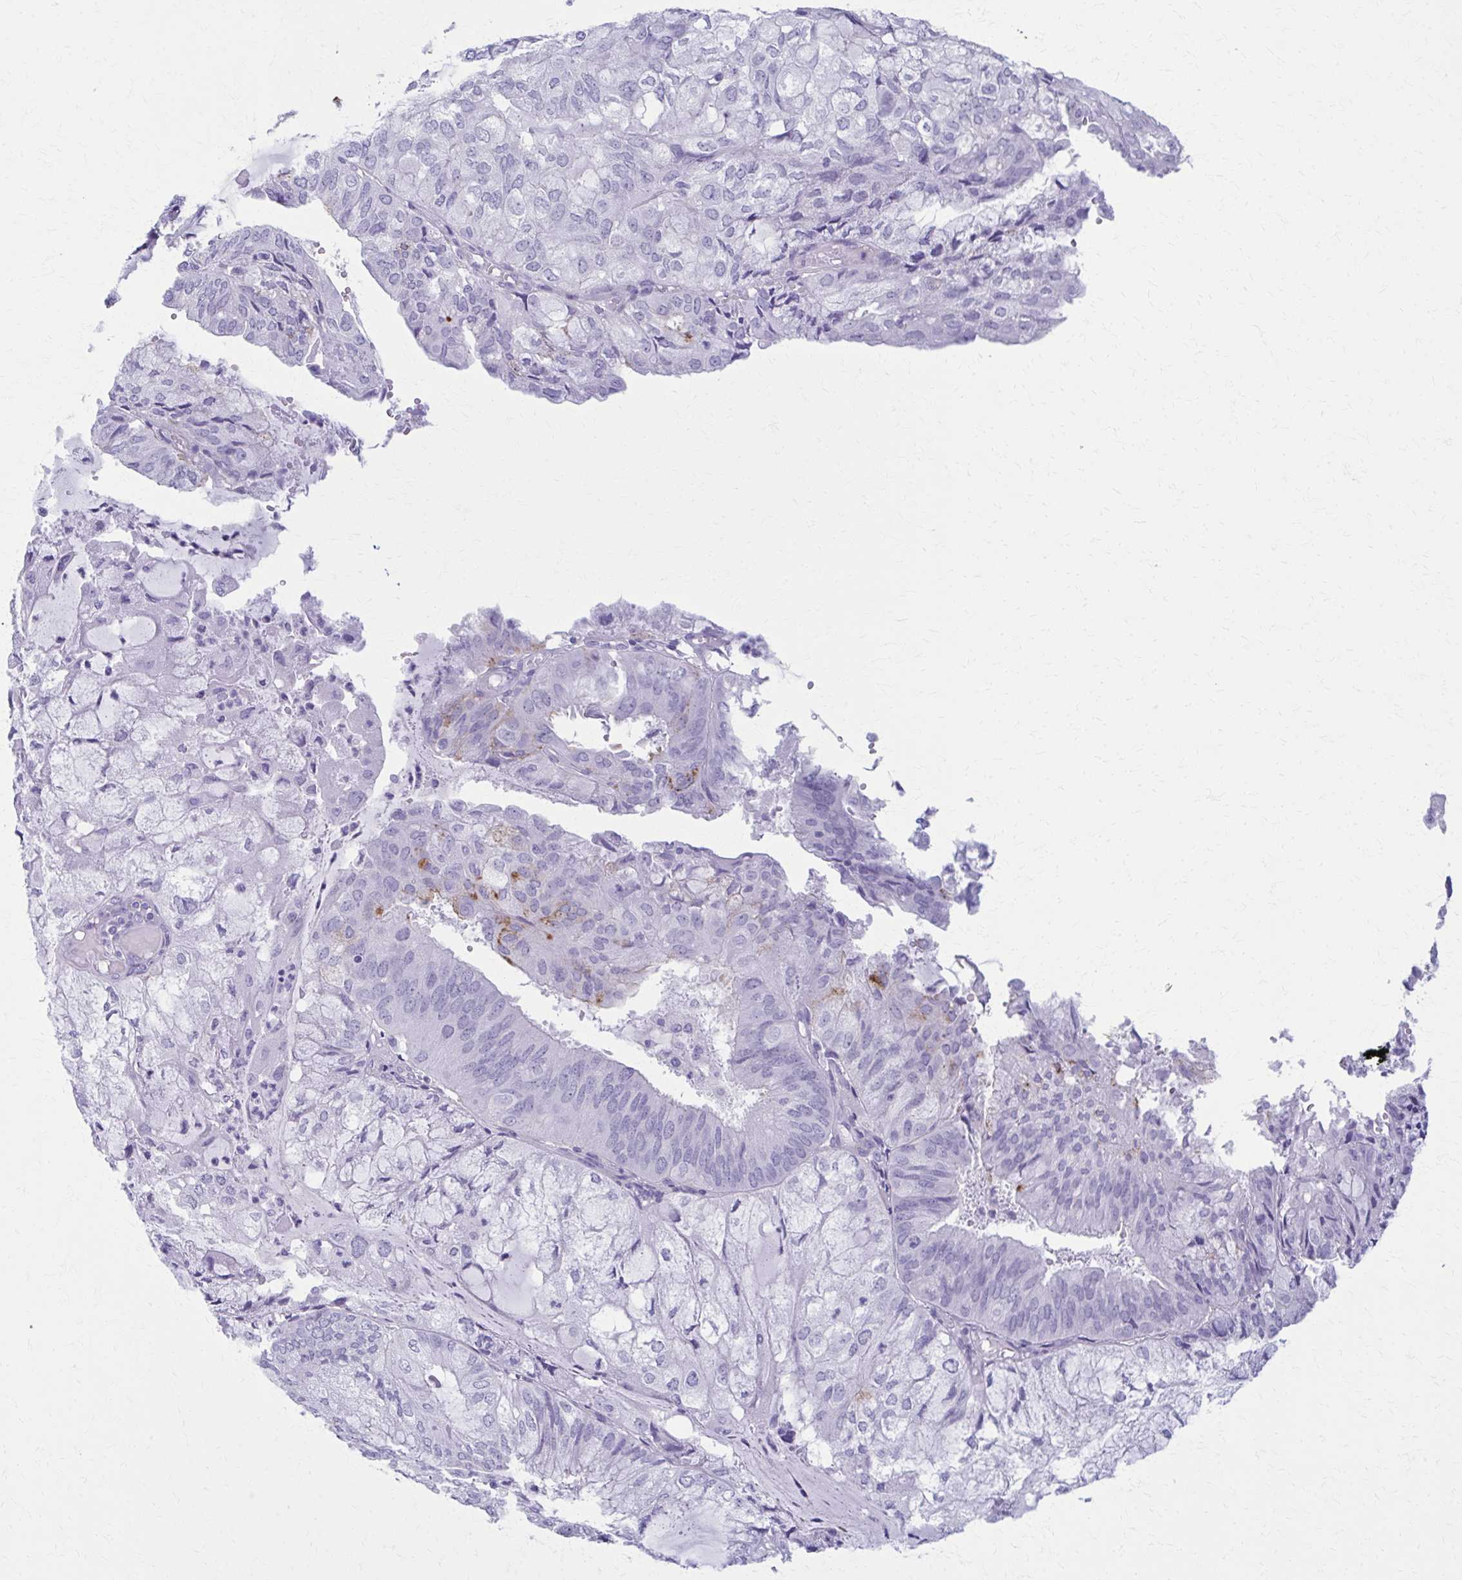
{"staining": {"intensity": "moderate", "quantity": "<25%", "location": "cytoplasmic/membranous"}, "tissue": "endometrial cancer", "cell_type": "Tumor cells", "image_type": "cancer", "snomed": [{"axis": "morphology", "description": "Adenocarcinoma, NOS"}, {"axis": "topography", "description": "Endometrium"}], "caption": "Immunohistochemical staining of human adenocarcinoma (endometrial) exhibits low levels of moderate cytoplasmic/membranous positivity in about <25% of tumor cells.", "gene": "MPLKIP", "patient": {"sex": "female", "age": 81}}